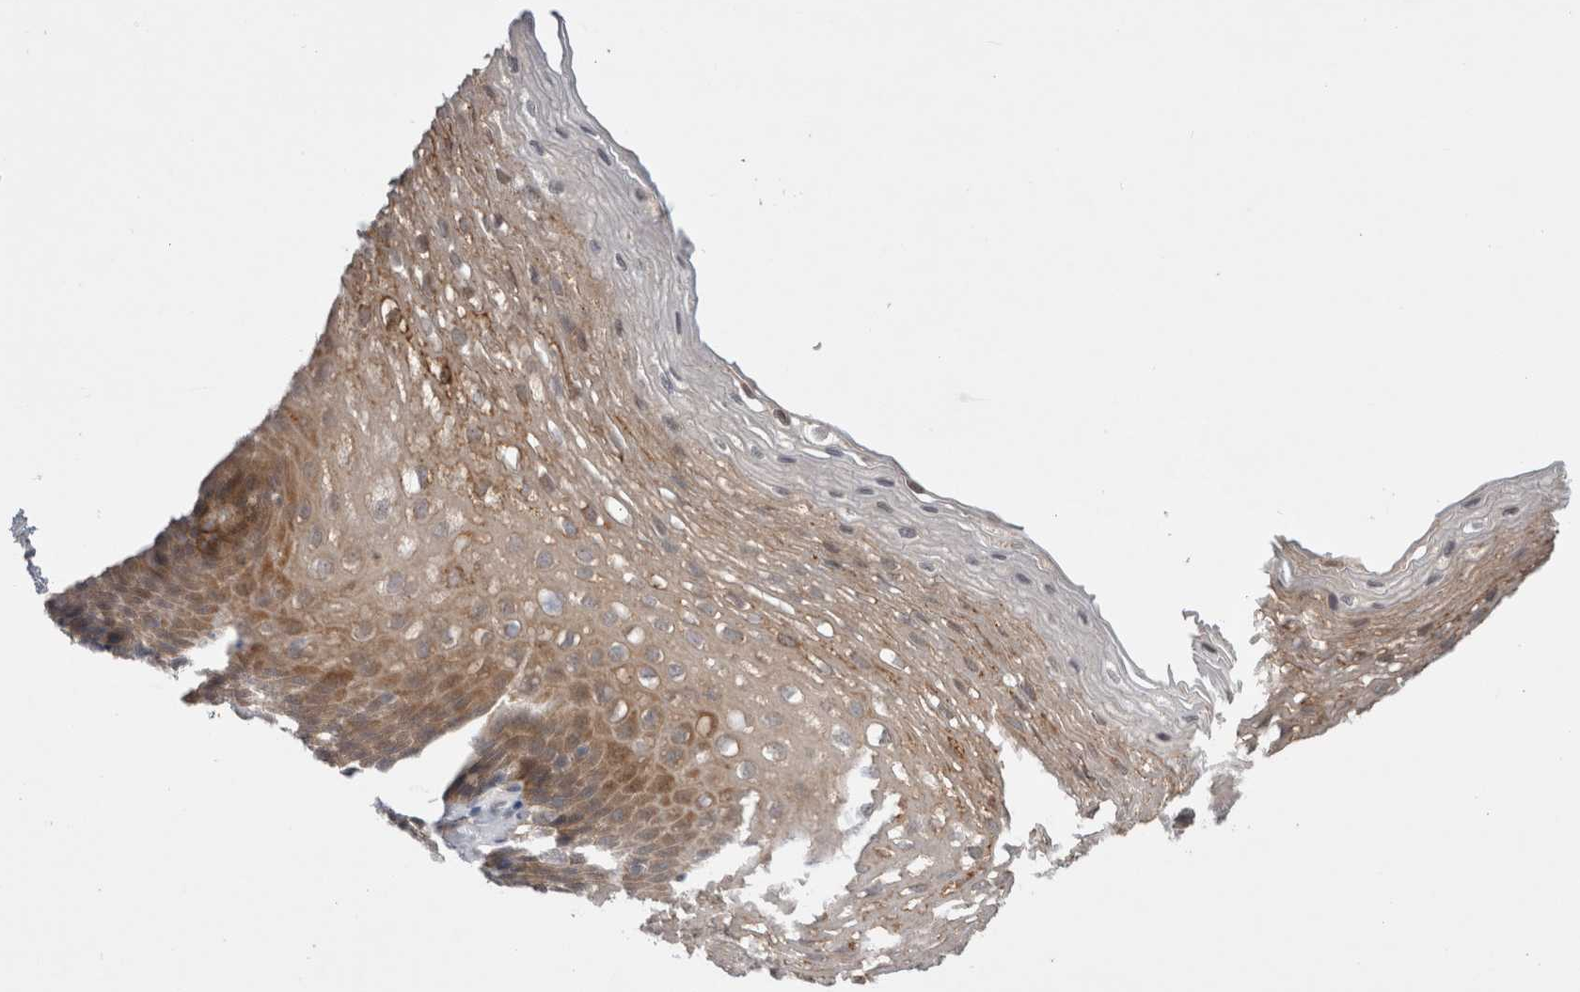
{"staining": {"intensity": "moderate", "quantity": ">75%", "location": "cytoplasmic/membranous"}, "tissue": "esophagus", "cell_type": "Squamous epithelial cells", "image_type": "normal", "snomed": [{"axis": "morphology", "description": "Normal tissue, NOS"}, {"axis": "topography", "description": "Esophagus"}], "caption": "This micrograph shows immunohistochemistry (IHC) staining of benign human esophagus, with medium moderate cytoplasmic/membranous staining in about >75% of squamous epithelial cells.", "gene": "CERS3", "patient": {"sex": "female", "age": 66}}